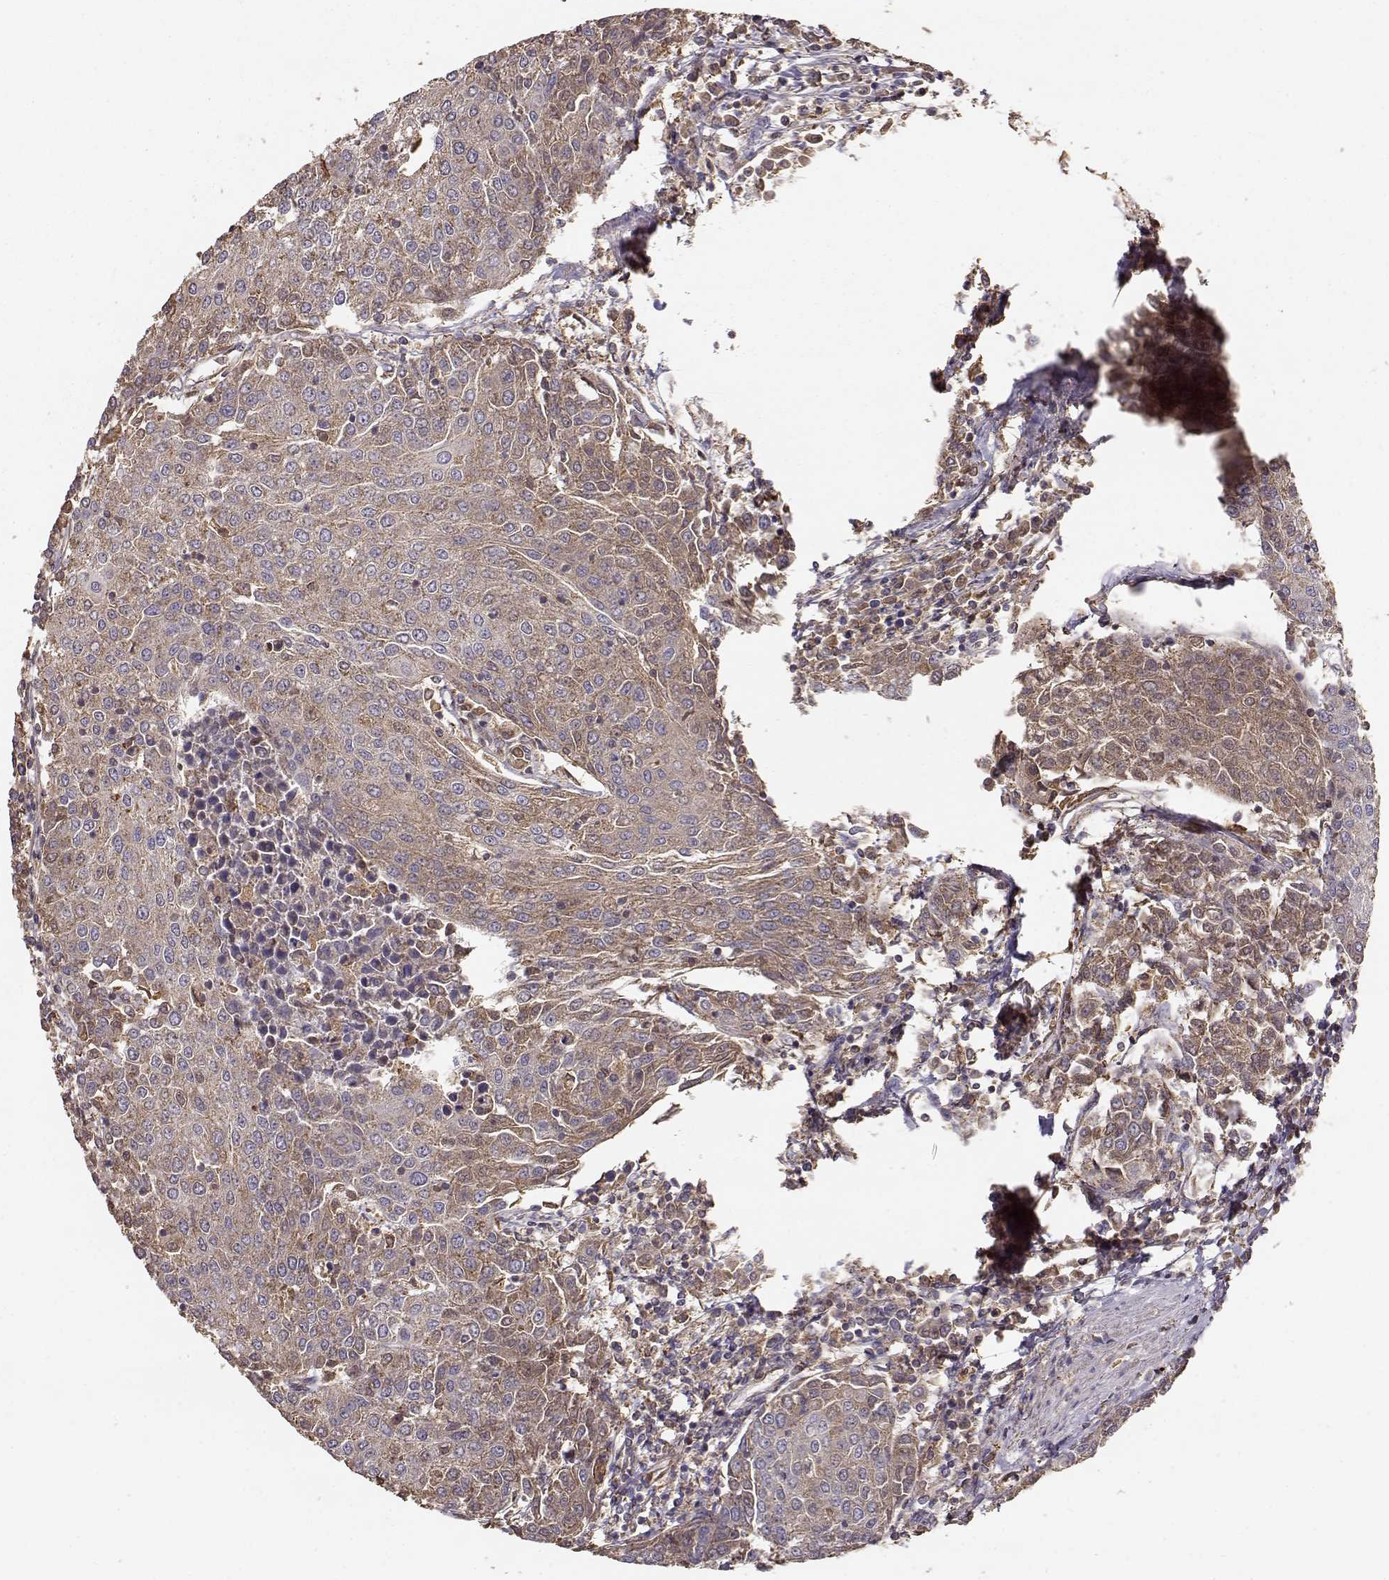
{"staining": {"intensity": "weak", "quantity": "25%-75%", "location": "cytoplasmic/membranous"}, "tissue": "urothelial cancer", "cell_type": "Tumor cells", "image_type": "cancer", "snomed": [{"axis": "morphology", "description": "Urothelial carcinoma, High grade"}, {"axis": "topography", "description": "Urinary bladder"}], "caption": "This is an image of immunohistochemistry (IHC) staining of high-grade urothelial carcinoma, which shows weak expression in the cytoplasmic/membranous of tumor cells.", "gene": "TARS3", "patient": {"sex": "female", "age": 85}}